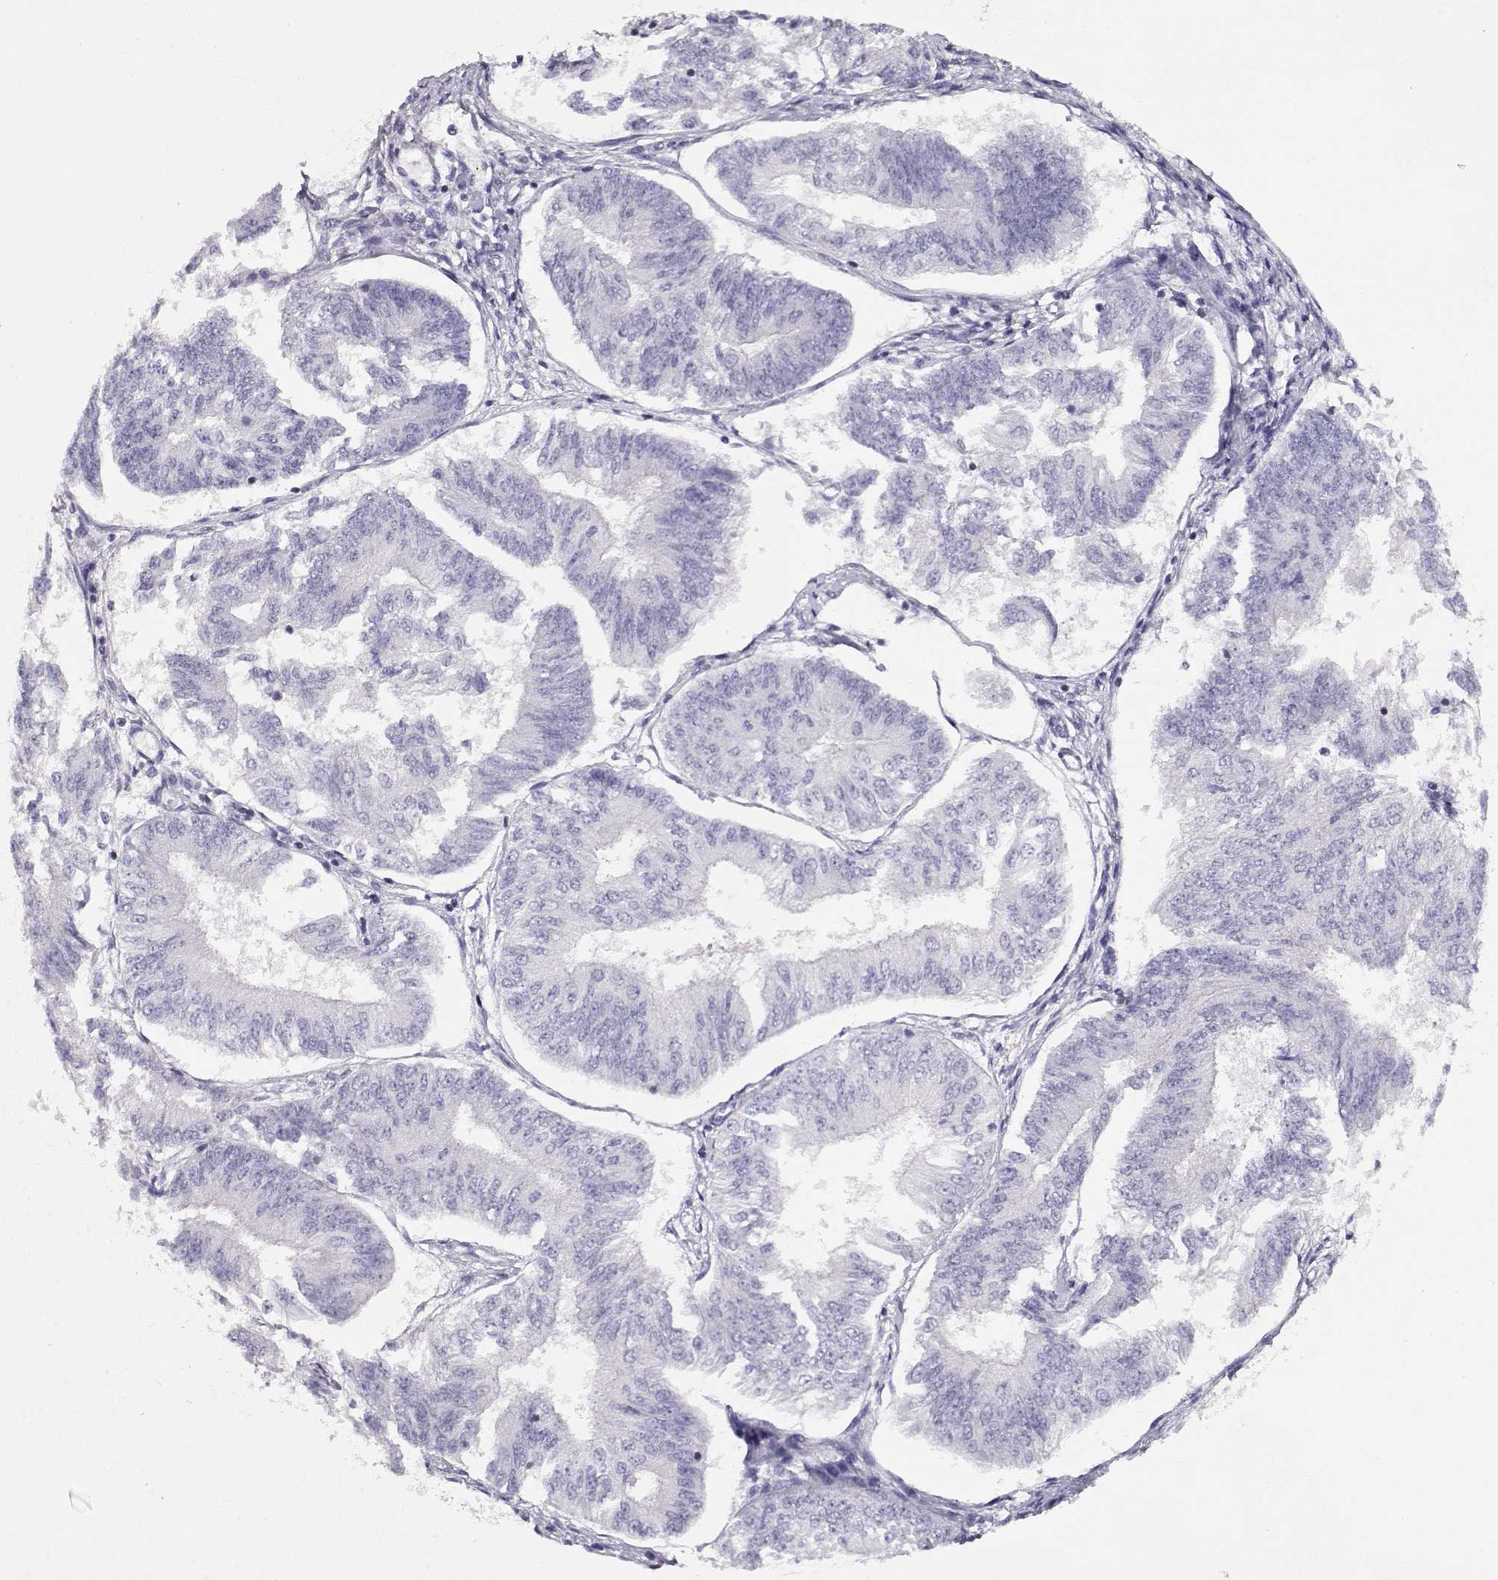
{"staining": {"intensity": "negative", "quantity": "none", "location": "none"}, "tissue": "endometrial cancer", "cell_type": "Tumor cells", "image_type": "cancer", "snomed": [{"axis": "morphology", "description": "Adenocarcinoma, NOS"}, {"axis": "topography", "description": "Endometrium"}], "caption": "There is no significant positivity in tumor cells of adenocarcinoma (endometrial).", "gene": "CRX", "patient": {"sex": "female", "age": 58}}